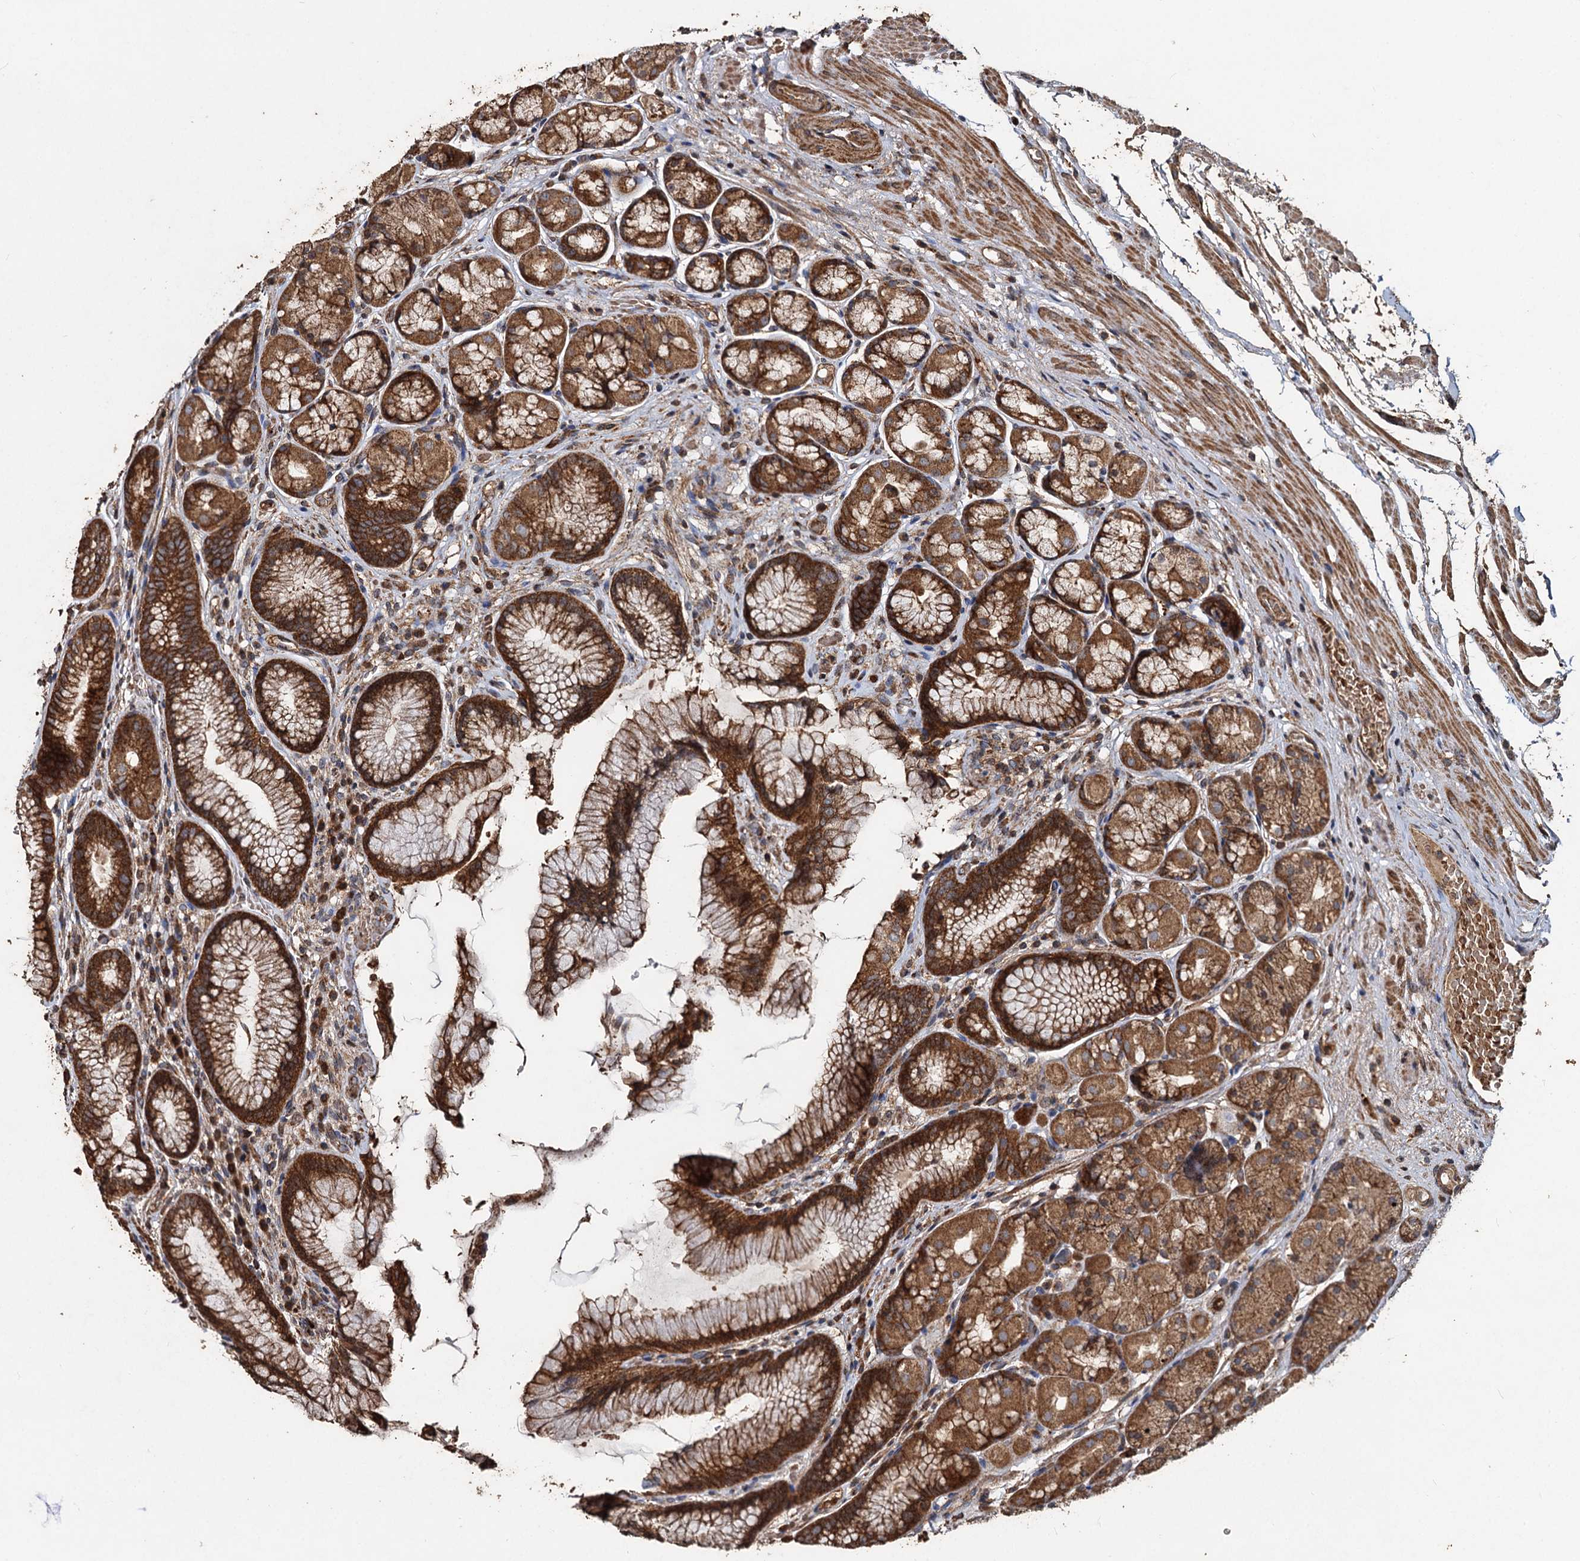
{"staining": {"intensity": "strong", "quantity": ">75%", "location": "cytoplasmic/membranous"}, "tissue": "stomach", "cell_type": "Glandular cells", "image_type": "normal", "snomed": [{"axis": "morphology", "description": "Normal tissue, NOS"}, {"axis": "topography", "description": "Stomach"}], "caption": "IHC (DAB (3,3'-diaminobenzidine)) staining of unremarkable stomach displays strong cytoplasmic/membranous protein expression in approximately >75% of glandular cells. (DAB (3,3'-diaminobenzidine) IHC, brown staining for protein, blue staining for nuclei).", "gene": "NOTCH2NLA", "patient": {"sex": "male", "age": 63}}